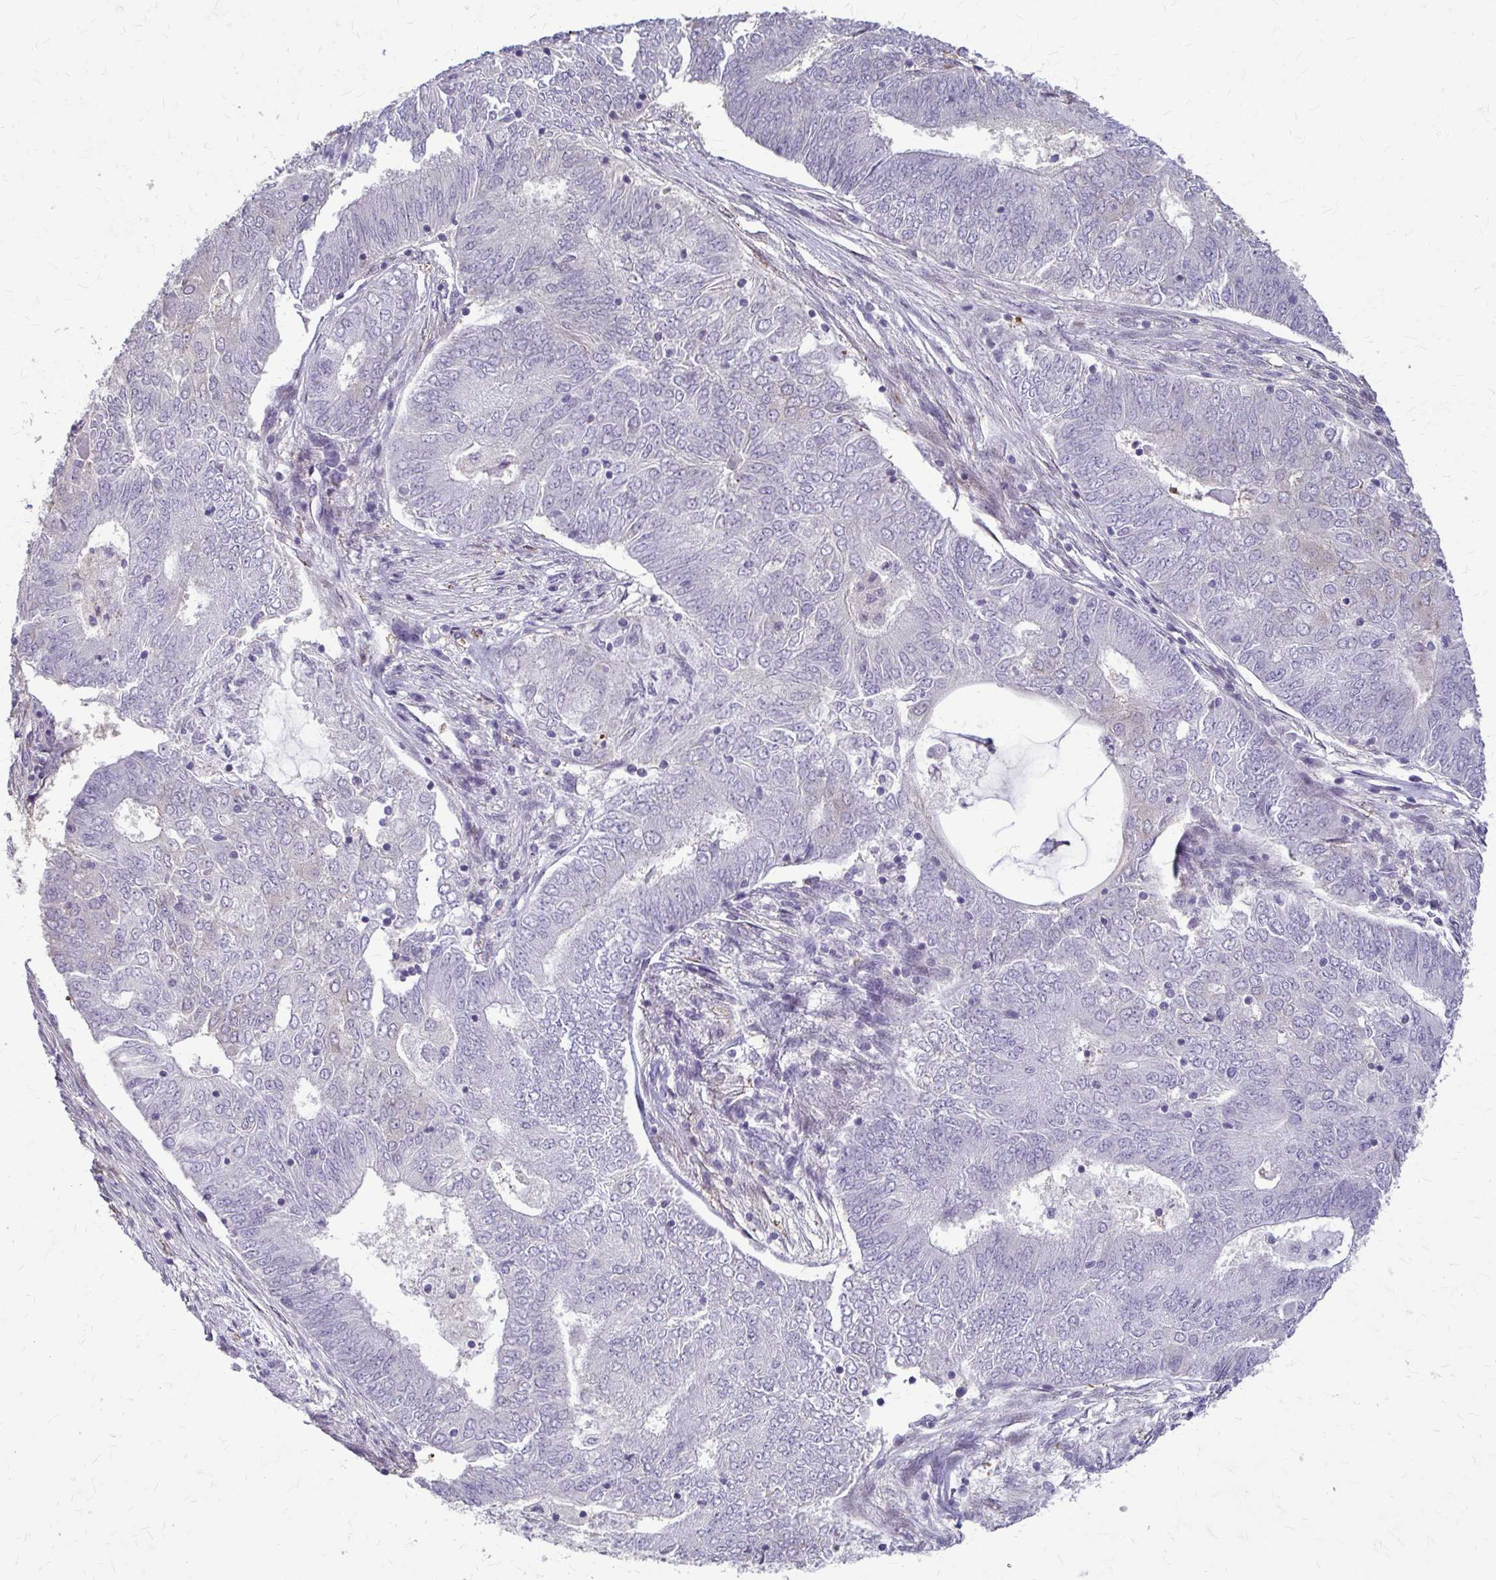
{"staining": {"intensity": "negative", "quantity": "none", "location": "none"}, "tissue": "endometrial cancer", "cell_type": "Tumor cells", "image_type": "cancer", "snomed": [{"axis": "morphology", "description": "Adenocarcinoma, NOS"}, {"axis": "topography", "description": "Endometrium"}], "caption": "An immunohistochemistry photomicrograph of endometrial cancer is shown. There is no staining in tumor cells of endometrial cancer.", "gene": "ZNF34", "patient": {"sex": "female", "age": 62}}